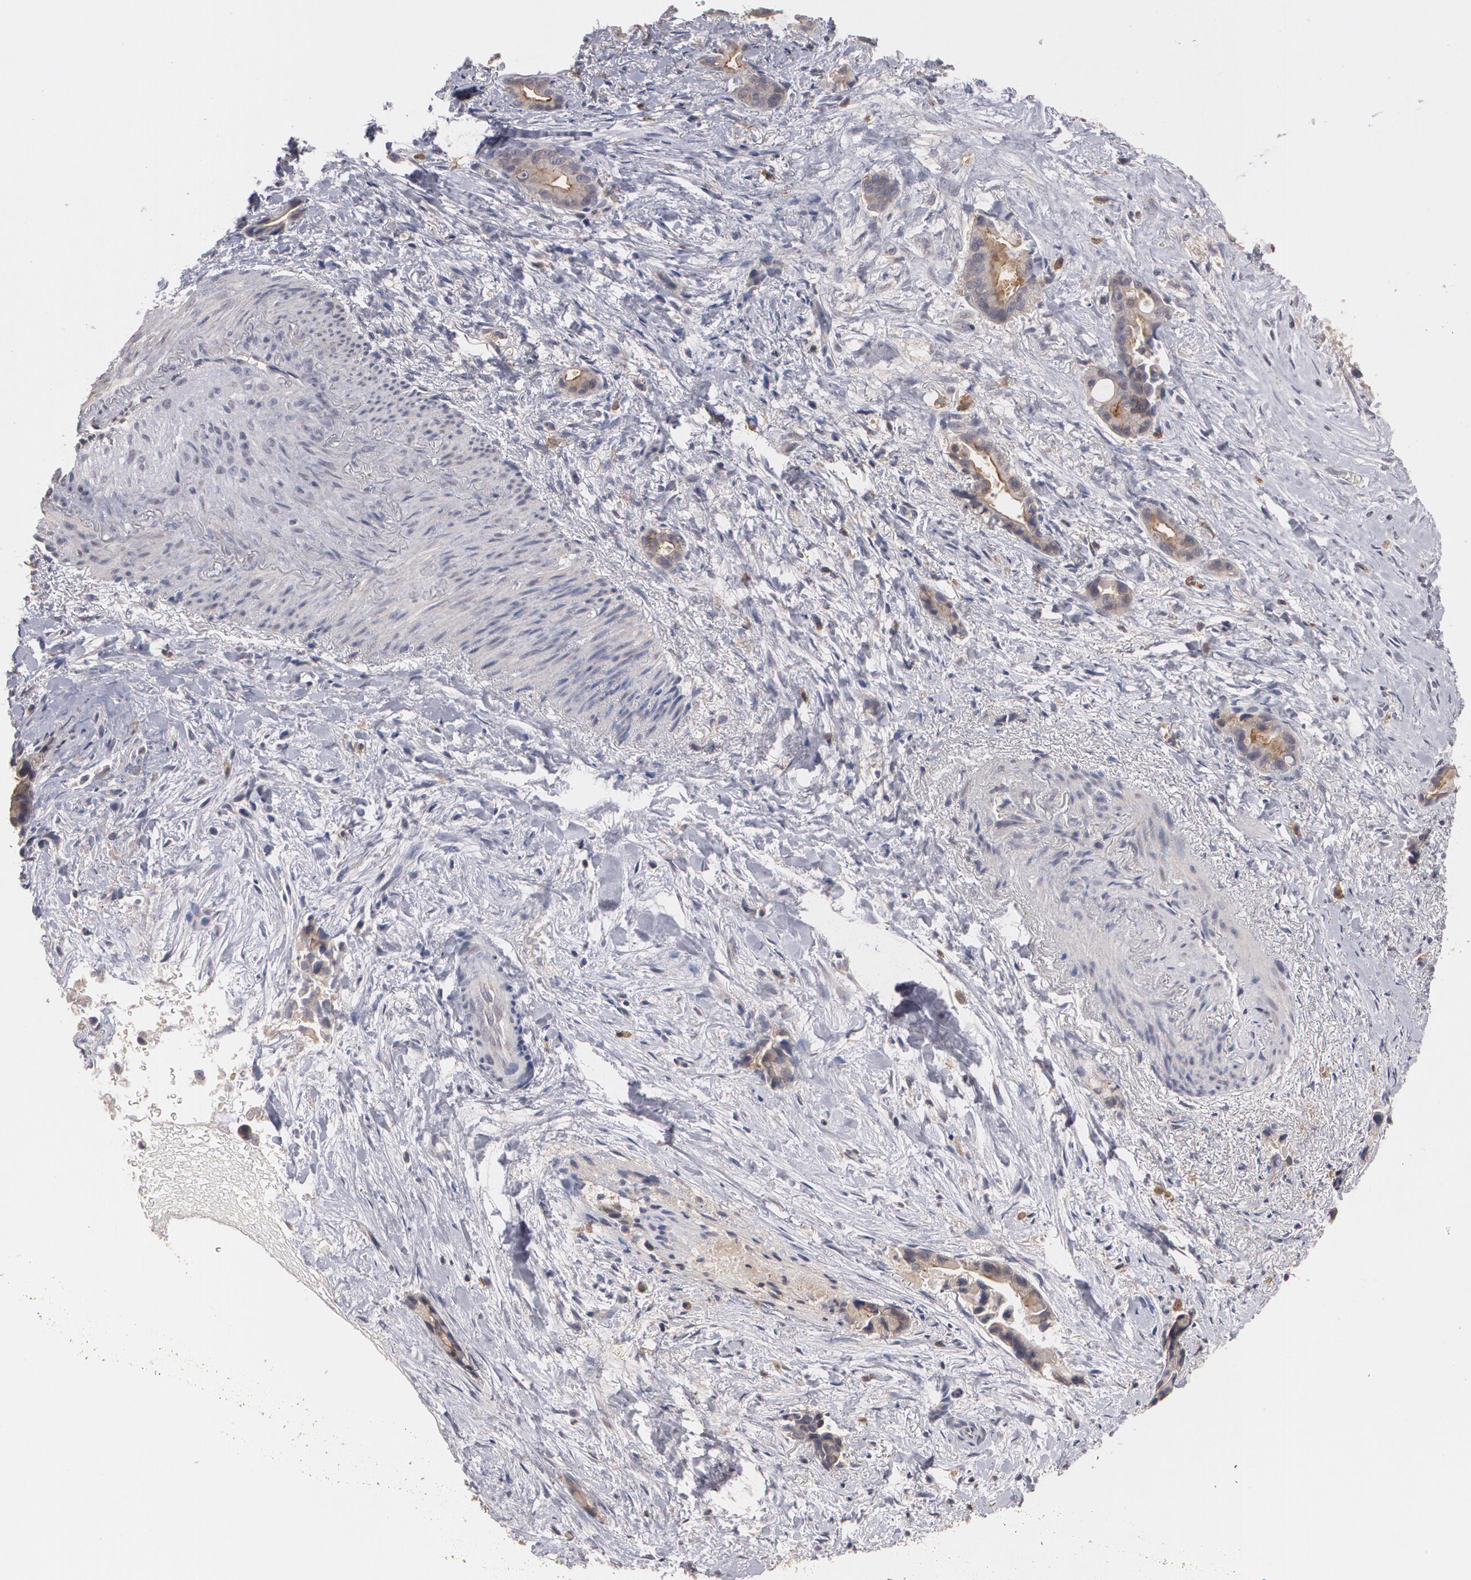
{"staining": {"intensity": "moderate", "quantity": ">75%", "location": "cytoplasmic/membranous"}, "tissue": "liver cancer", "cell_type": "Tumor cells", "image_type": "cancer", "snomed": [{"axis": "morphology", "description": "Cholangiocarcinoma"}, {"axis": "topography", "description": "Liver"}], "caption": "Immunohistochemical staining of human liver cholangiocarcinoma shows medium levels of moderate cytoplasmic/membranous positivity in approximately >75% of tumor cells. (Brightfield microscopy of DAB IHC at high magnification).", "gene": "ARF6", "patient": {"sex": "female", "age": 55}}